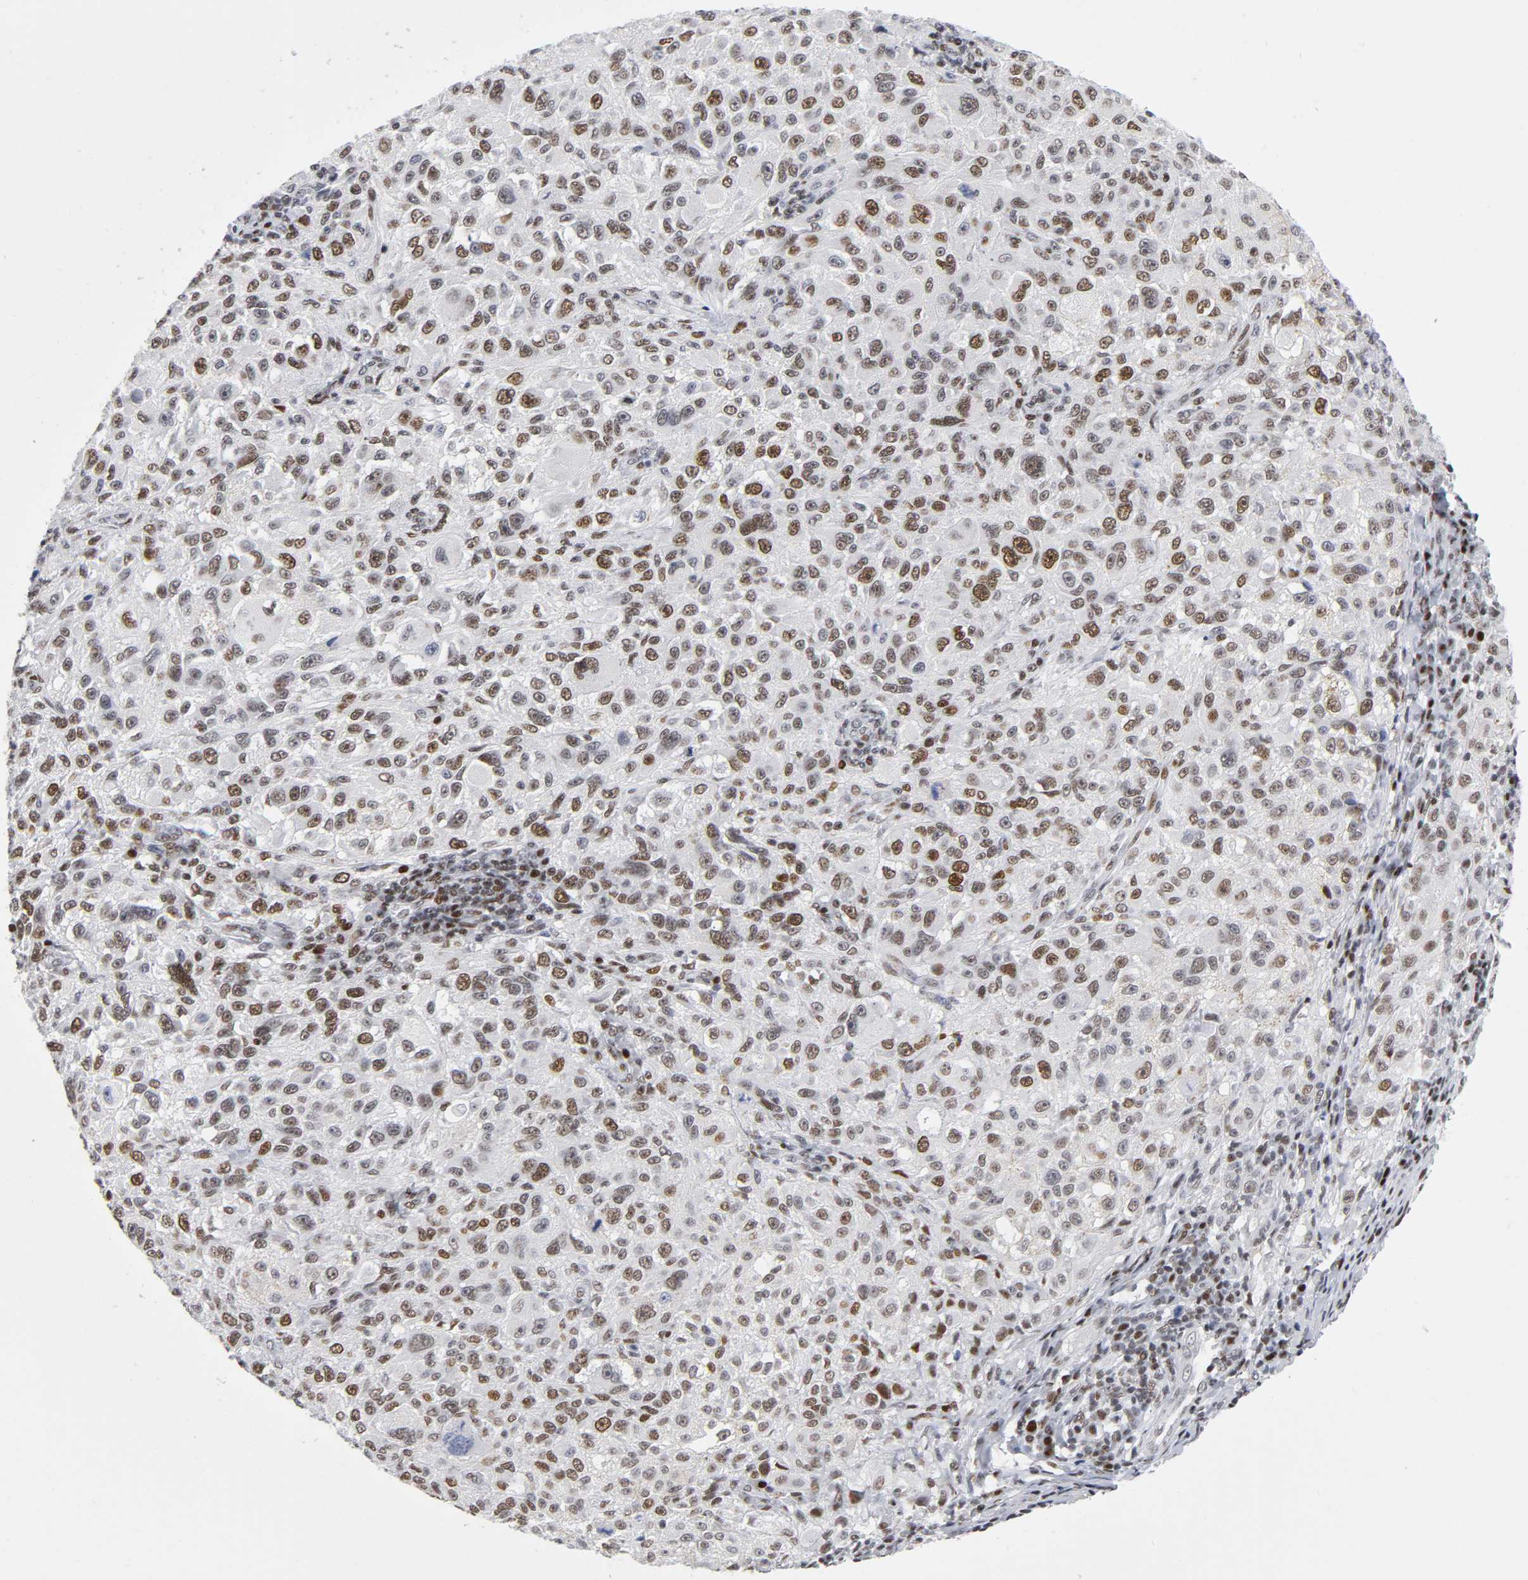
{"staining": {"intensity": "moderate", "quantity": ">75%", "location": "nuclear"}, "tissue": "melanoma", "cell_type": "Tumor cells", "image_type": "cancer", "snomed": [{"axis": "morphology", "description": "Necrosis, NOS"}, {"axis": "morphology", "description": "Malignant melanoma, NOS"}, {"axis": "topography", "description": "Skin"}], "caption": "The immunohistochemical stain shows moderate nuclear staining in tumor cells of malignant melanoma tissue. The staining is performed using DAB (3,3'-diaminobenzidine) brown chromogen to label protein expression. The nuclei are counter-stained blue using hematoxylin.", "gene": "SP3", "patient": {"sex": "female", "age": 87}}